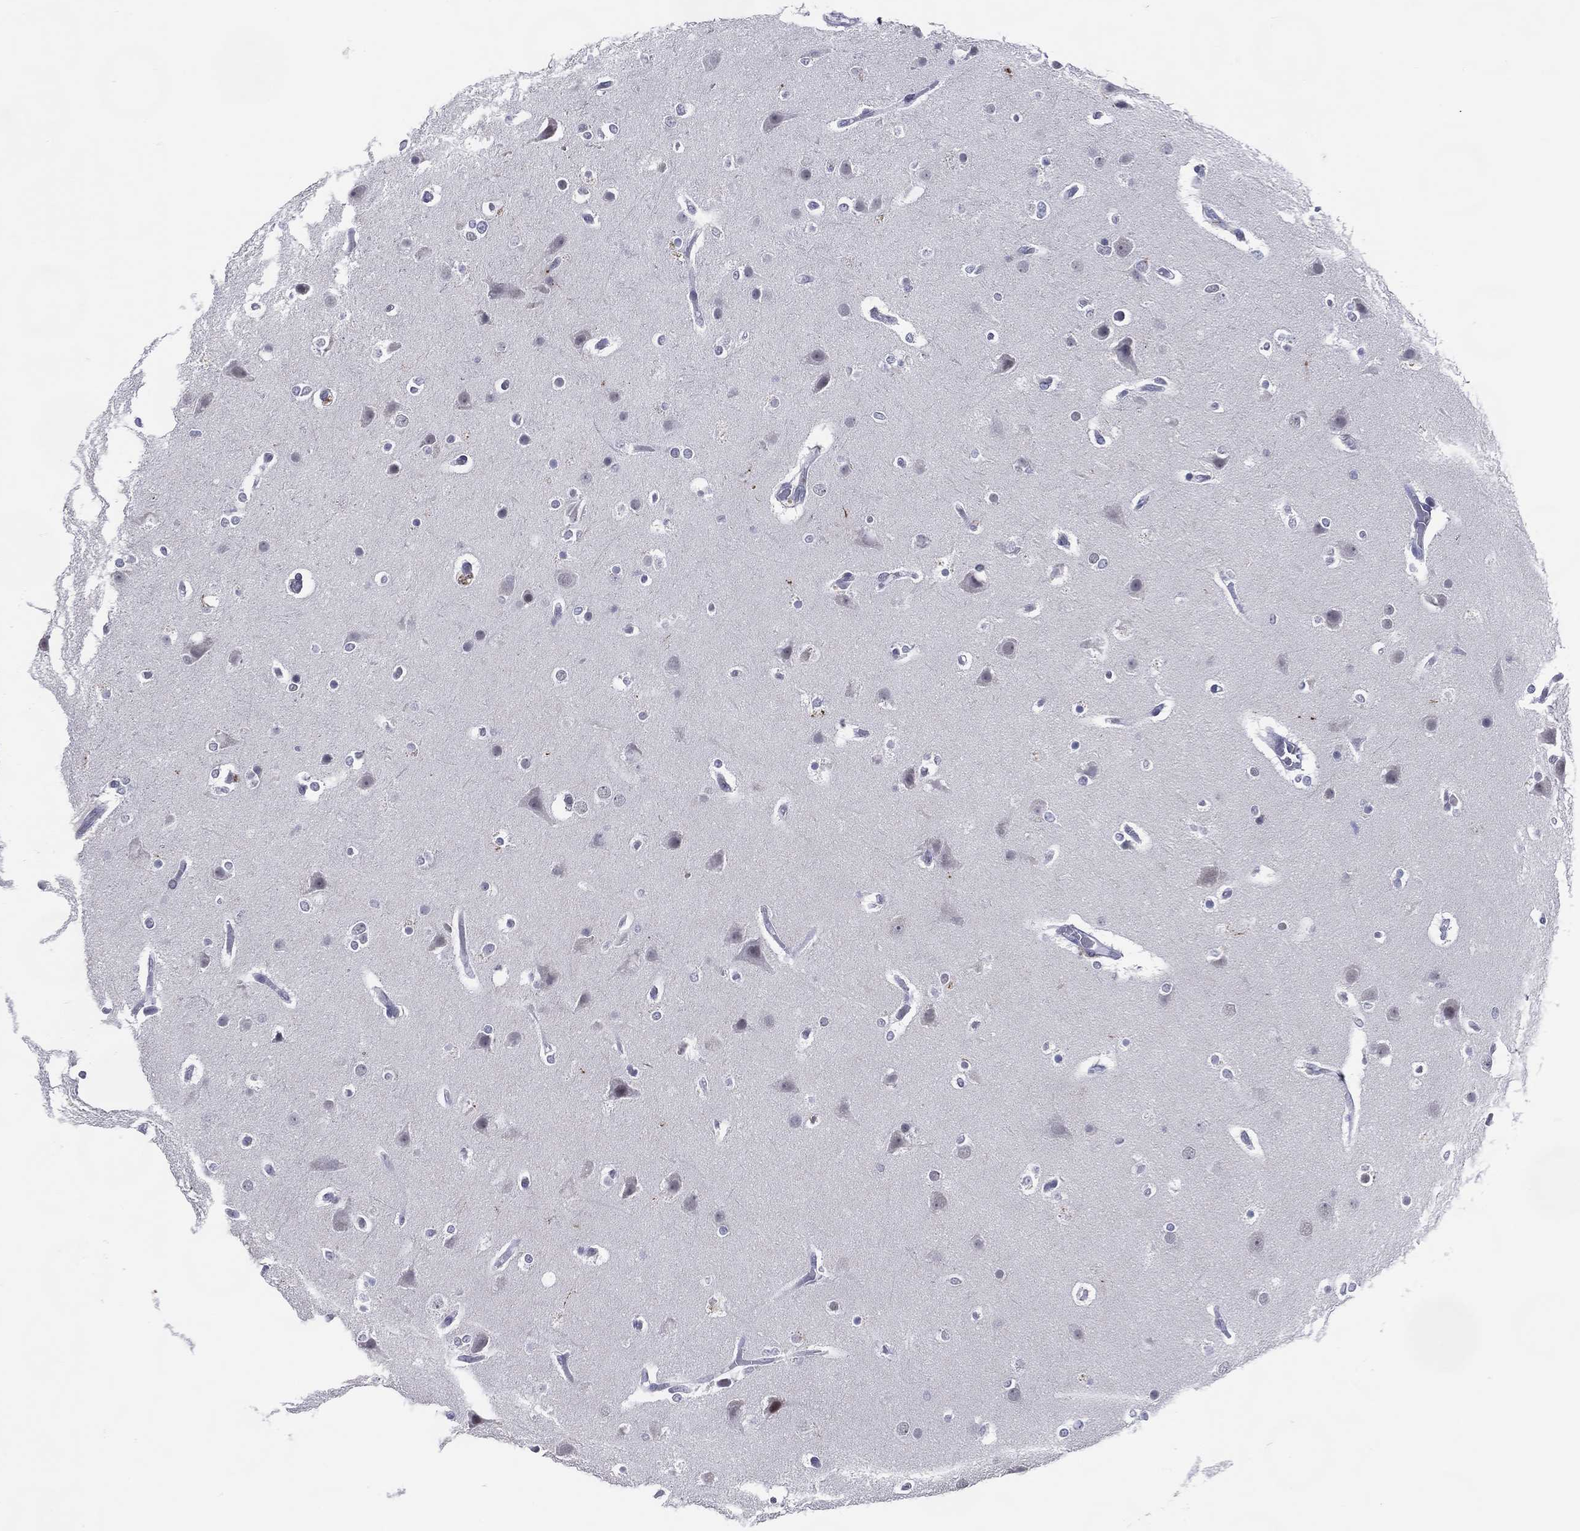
{"staining": {"intensity": "negative", "quantity": "none", "location": "none"}, "tissue": "glioma", "cell_type": "Tumor cells", "image_type": "cancer", "snomed": [{"axis": "morphology", "description": "Glioma, malignant, High grade"}, {"axis": "topography", "description": "Brain"}], "caption": "DAB (3,3'-diaminobenzidine) immunohistochemical staining of human glioma shows no significant positivity in tumor cells. (Brightfield microscopy of DAB immunohistochemistry at high magnification).", "gene": "CFAP58", "patient": {"sex": "female", "age": 61}}